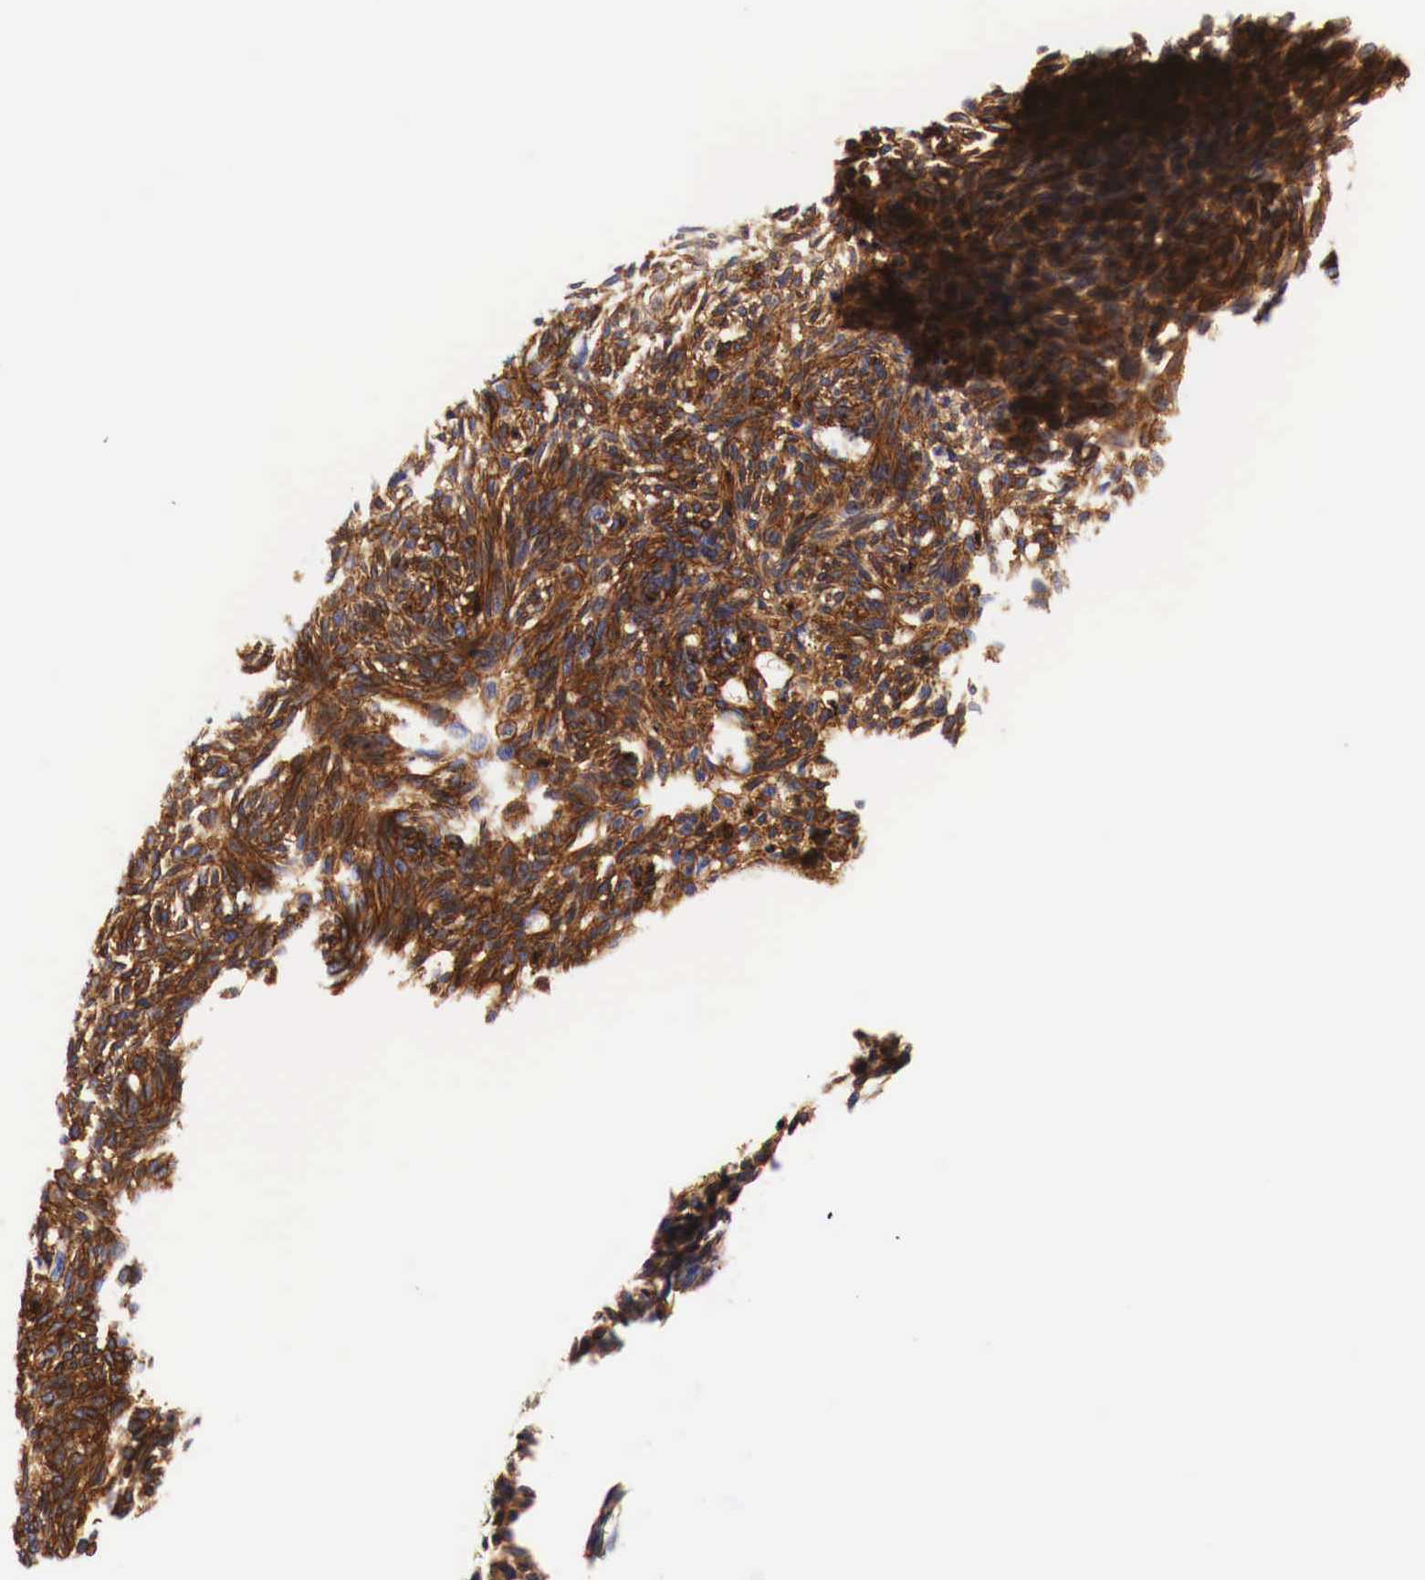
{"staining": {"intensity": "strong", "quantity": ">75%", "location": "cytoplasmic/membranous"}, "tissue": "skin cancer", "cell_type": "Tumor cells", "image_type": "cancer", "snomed": [{"axis": "morphology", "description": "Basal cell carcinoma"}, {"axis": "topography", "description": "Skin"}], "caption": "Immunohistochemistry (DAB (3,3'-diaminobenzidine)) staining of human basal cell carcinoma (skin) displays strong cytoplasmic/membranous protein positivity in approximately >75% of tumor cells.", "gene": "EGFR", "patient": {"sex": "male", "age": 58}}